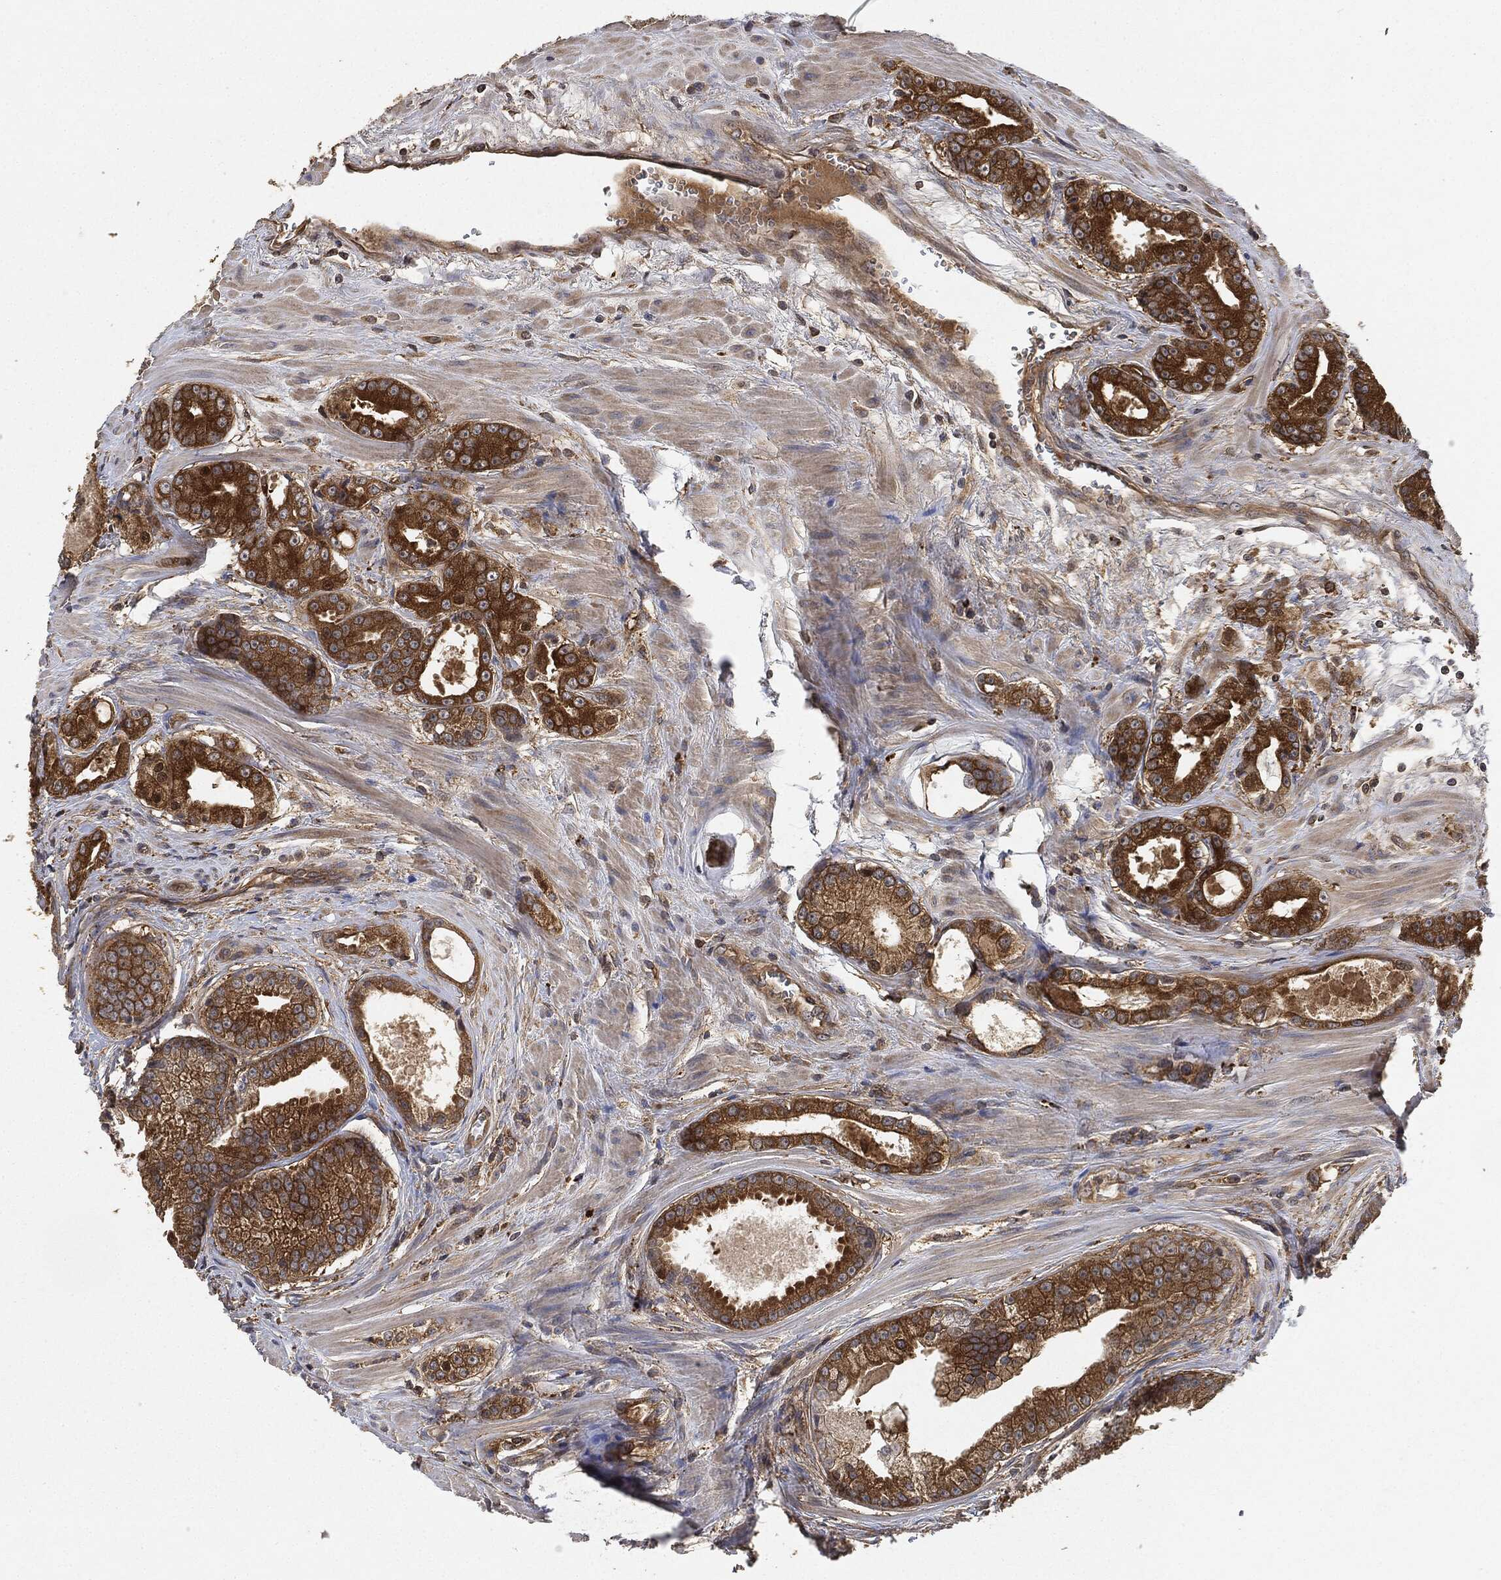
{"staining": {"intensity": "strong", "quantity": ">75%", "location": "cytoplasmic/membranous"}, "tissue": "prostate cancer", "cell_type": "Tumor cells", "image_type": "cancer", "snomed": [{"axis": "morphology", "description": "Adenocarcinoma, NOS"}, {"axis": "topography", "description": "Prostate"}], "caption": "An immunohistochemistry (IHC) micrograph of tumor tissue is shown. Protein staining in brown shows strong cytoplasmic/membranous positivity in adenocarcinoma (prostate) within tumor cells. The staining was performed using DAB (3,3'-diaminobenzidine) to visualize the protein expression in brown, while the nuclei were stained in blue with hematoxylin (Magnification: 20x).", "gene": "BRAF", "patient": {"sex": "male", "age": 61}}